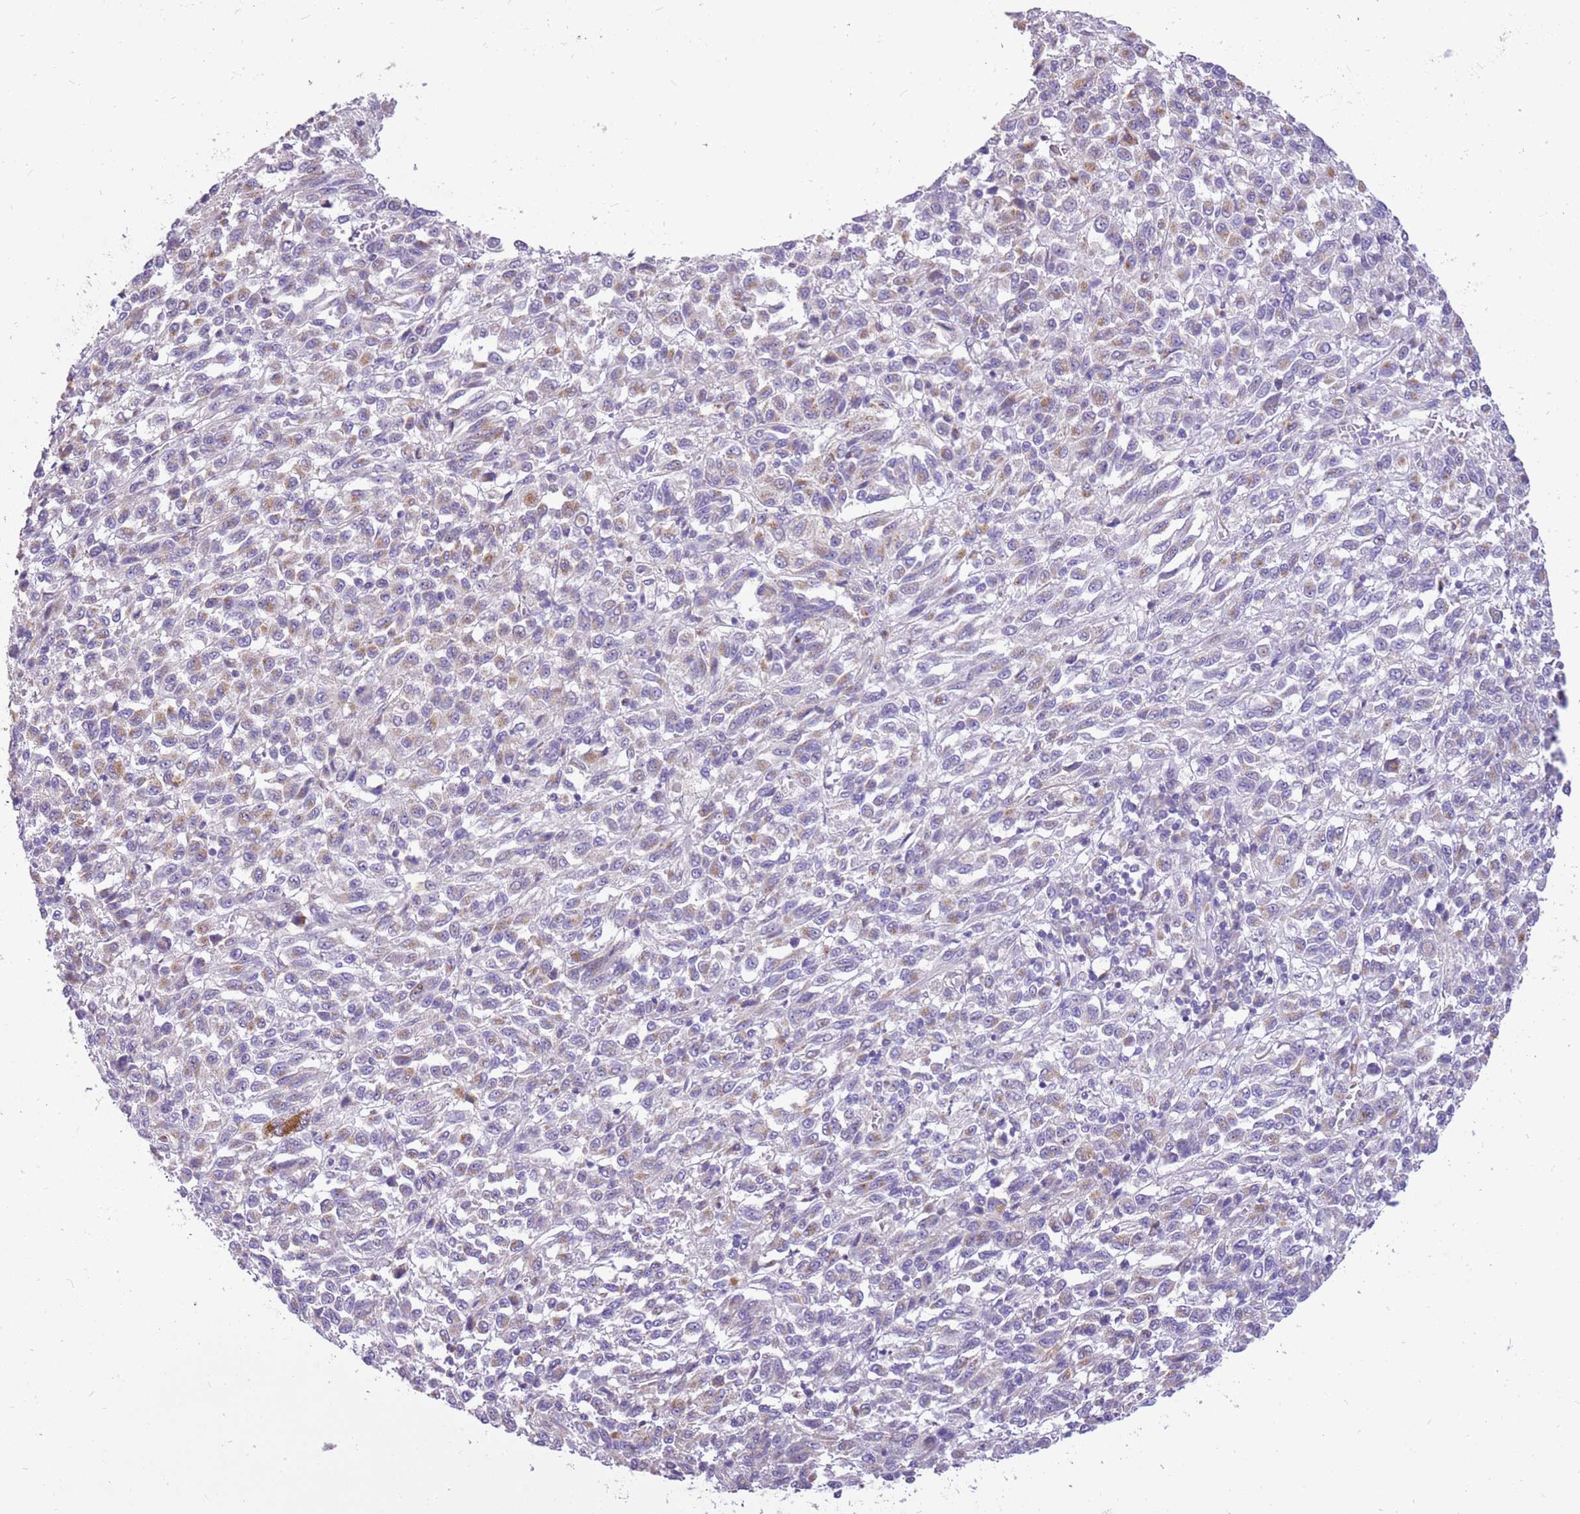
{"staining": {"intensity": "weak", "quantity": "<25%", "location": "cytoplasmic/membranous"}, "tissue": "melanoma", "cell_type": "Tumor cells", "image_type": "cancer", "snomed": [{"axis": "morphology", "description": "Malignant melanoma, Metastatic site"}, {"axis": "topography", "description": "Lung"}], "caption": "IHC photomicrograph of neoplastic tissue: melanoma stained with DAB (3,3'-diaminobenzidine) reveals no significant protein expression in tumor cells.", "gene": "COX17", "patient": {"sex": "male", "age": 64}}